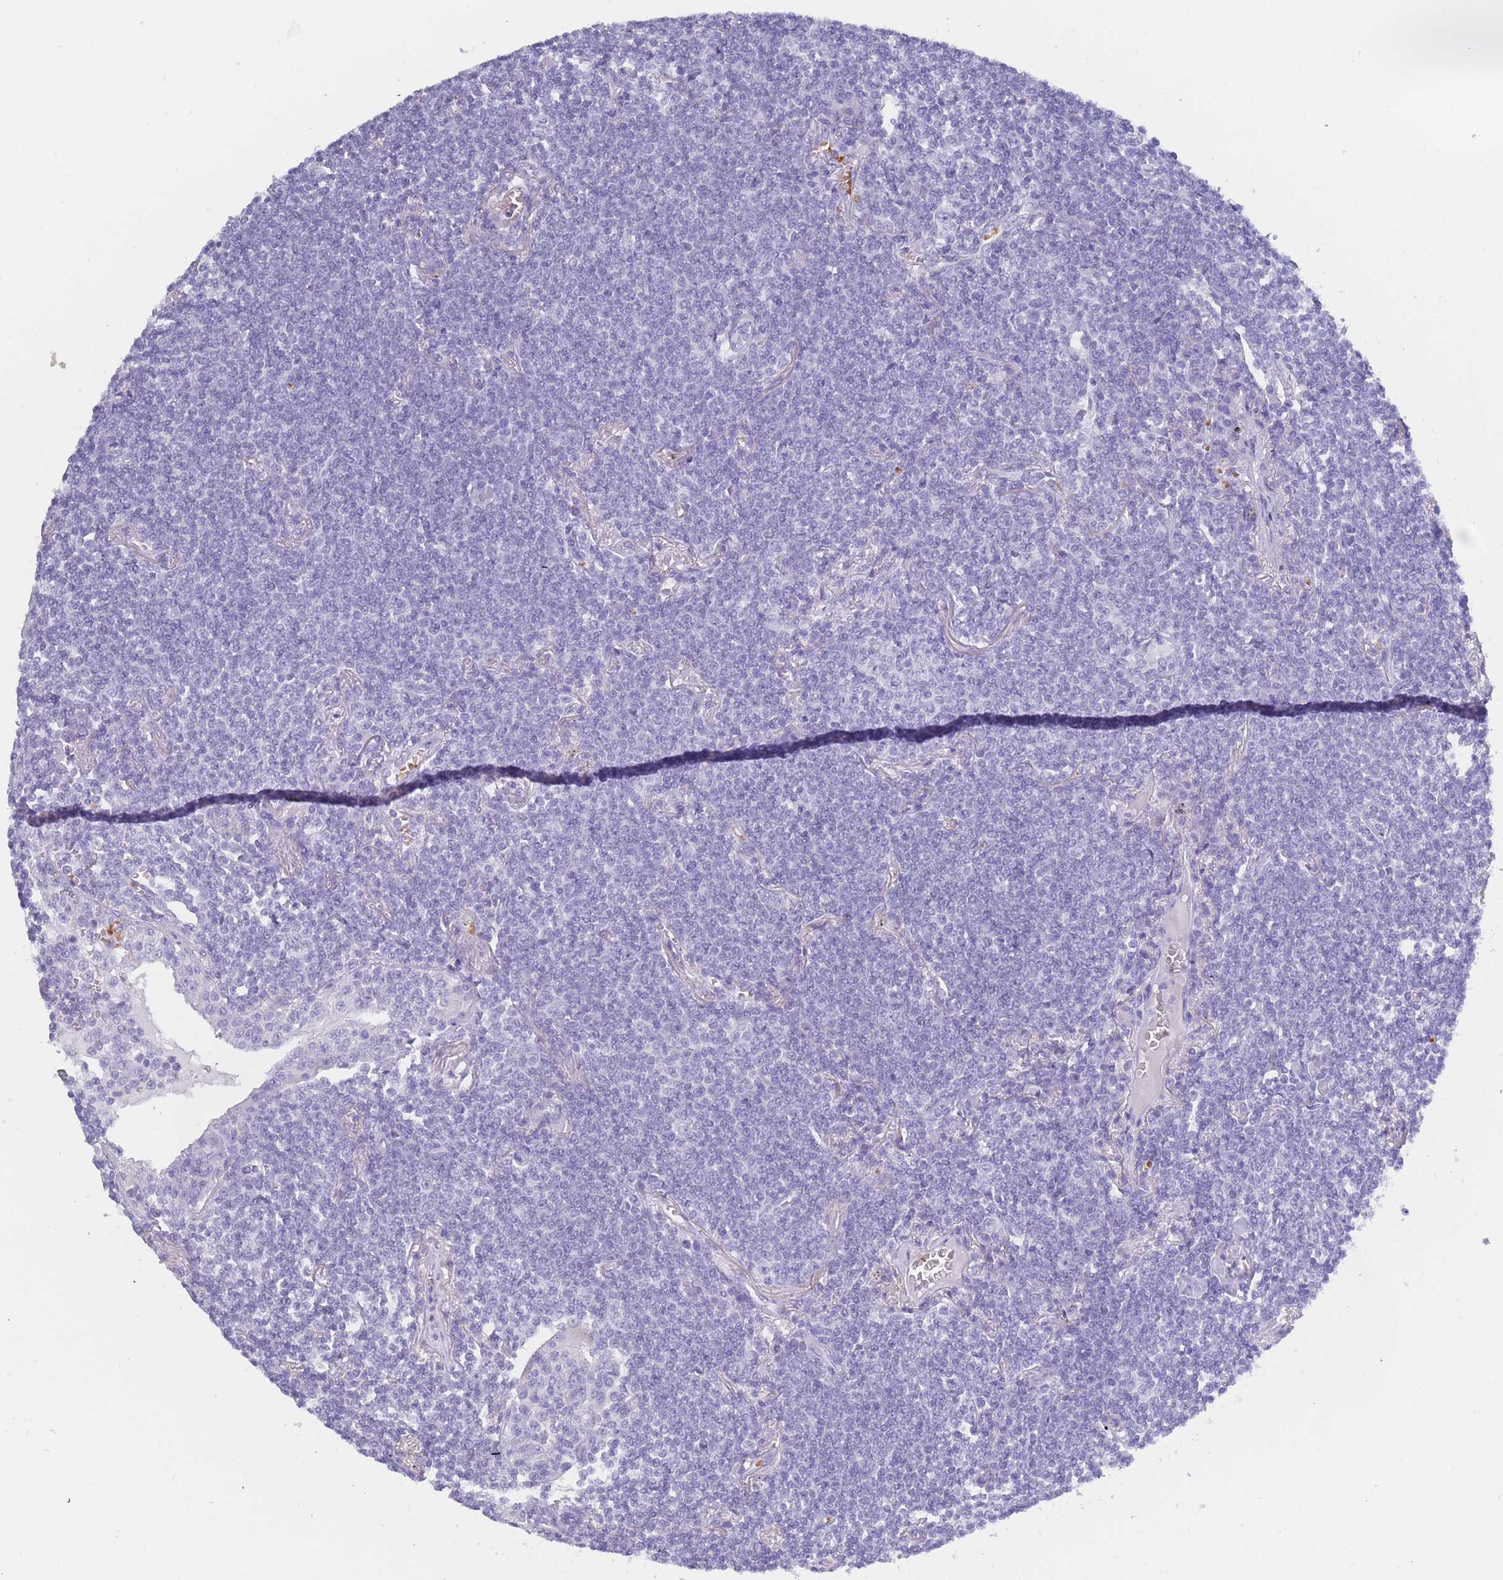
{"staining": {"intensity": "negative", "quantity": "none", "location": "none"}, "tissue": "lymphoma", "cell_type": "Tumor cells", "image_type": "cancer", "snomed": [{"axis": "morphology", "description": "Malignant lymphoma, non-Hodgkin's type, Low grade"}, {"axis": "topography", "description": "Lung"}], "caption": "DAB immunohistochemical staining of human lymphoma shows no significant staining in tumor cells.", "gene": "OR5D16", "patient": {"sex": "female", "age": 71}}